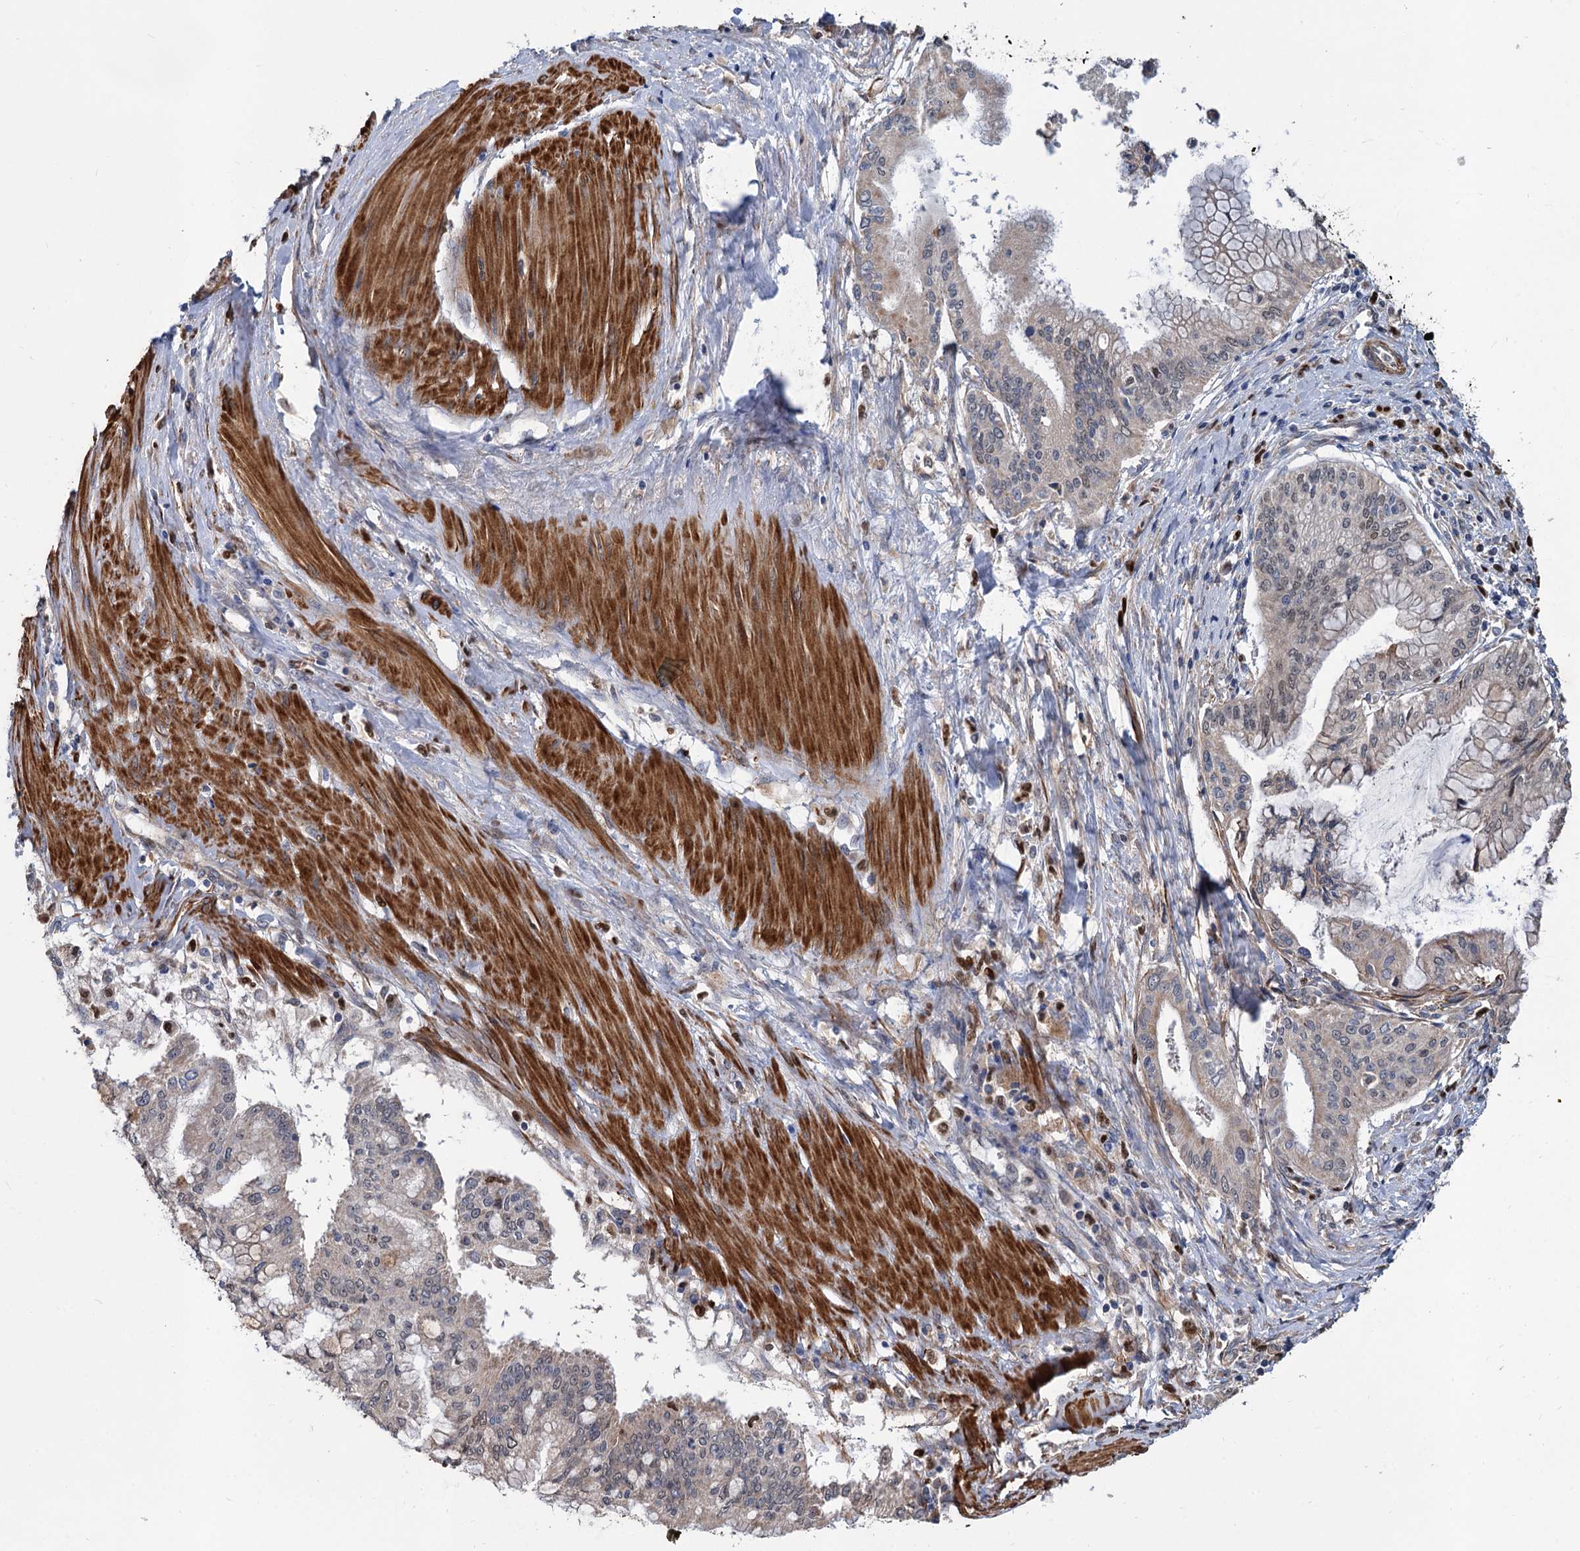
{"staining": {"intensity": "weak", "quantity": "<25%", "location": "cytoplasmic/membranous"}, "tissue": "pancreatic cancer", "cell_type": "Tumor cells", "image_type": "cancer", "snomed": [{"axis": "morphology", "description": "Adenocarcinoma, NOS"}, {"axis": "topography", "description": "Pancreas"}], "caption": "Photomicrograph shows no protein expression in tumor cells of pancreatic cancer (adenocarcinoma) tissue.", "gene": "ALKBH7", "patient": {"sex": "male", "age": 46}}